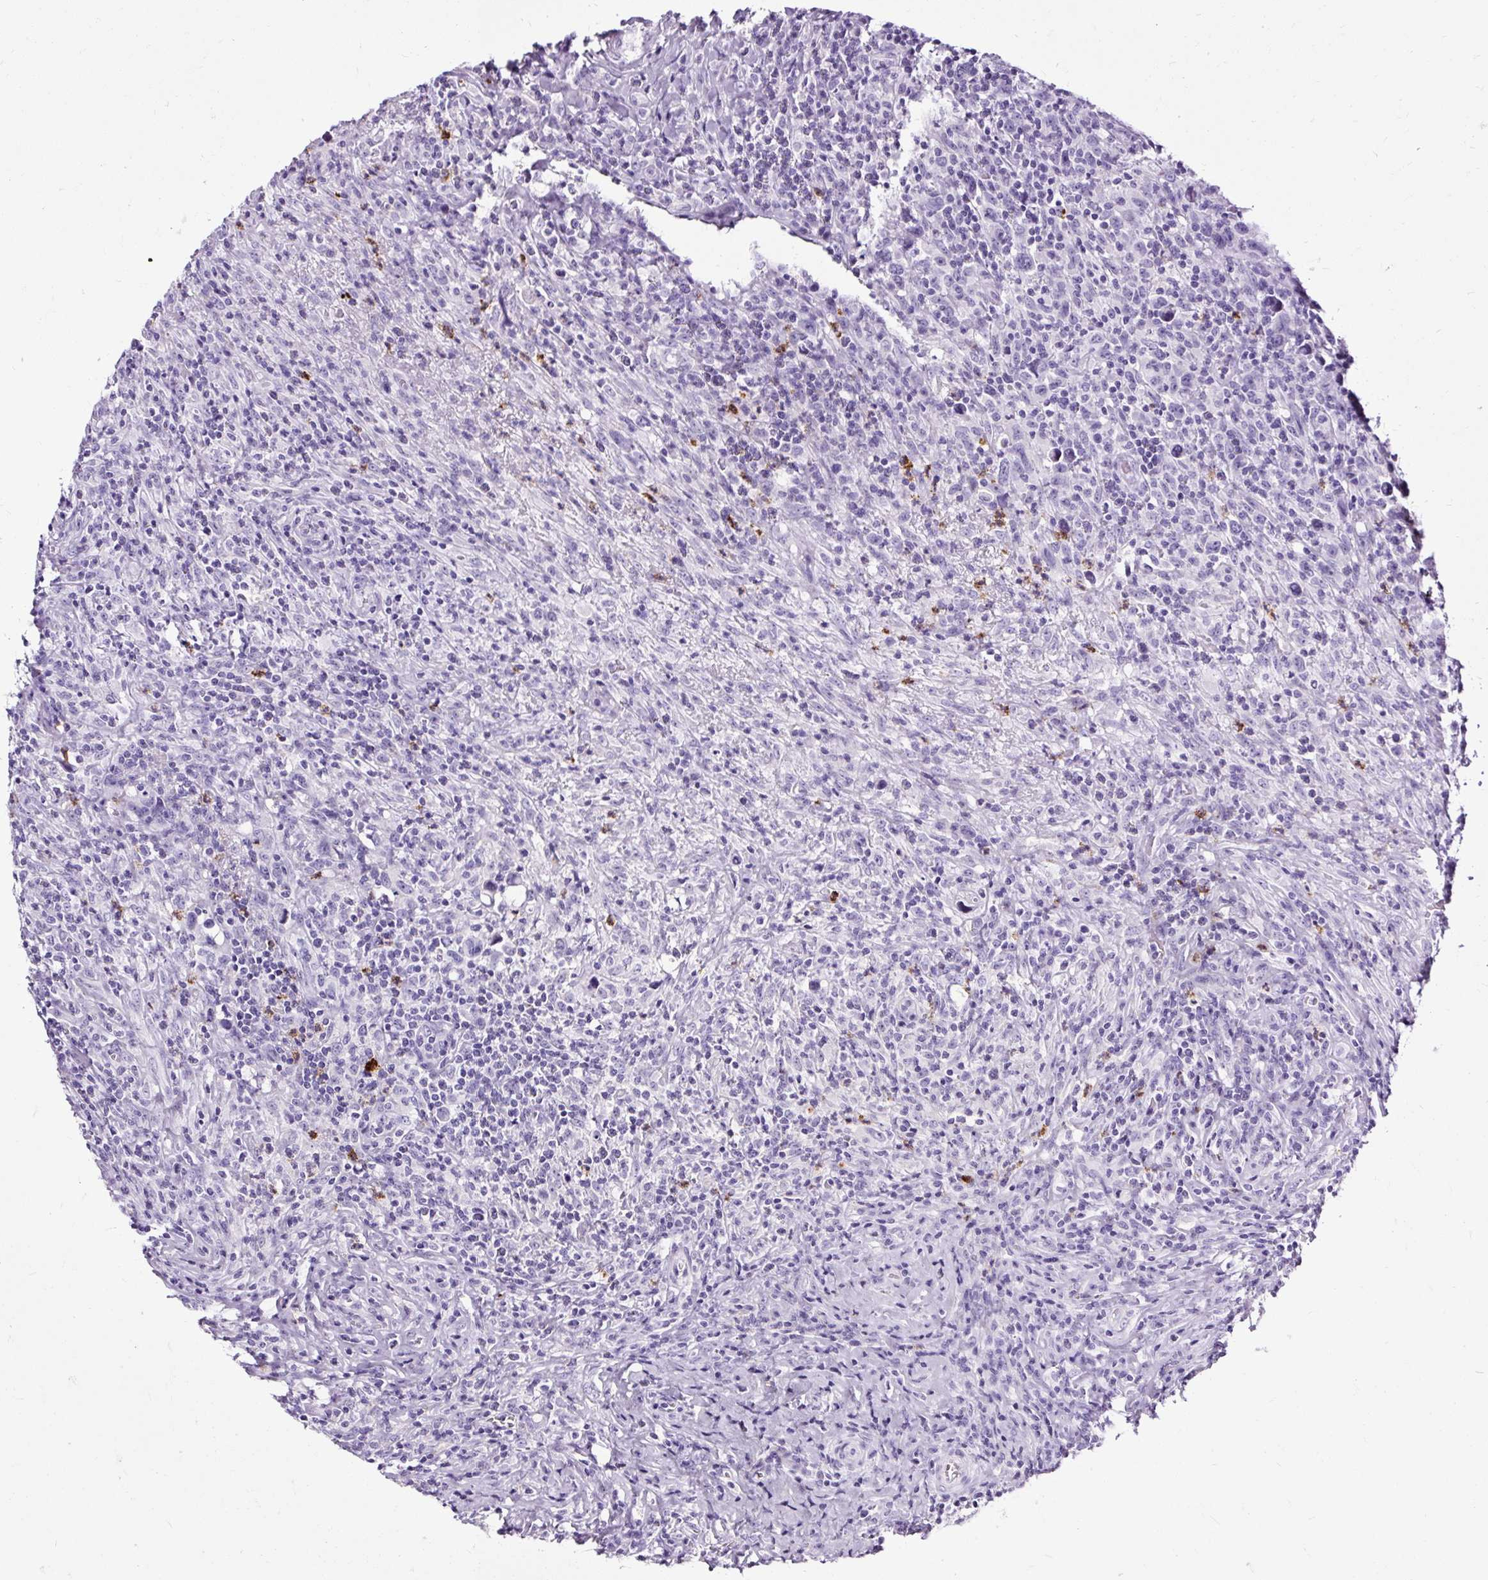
{"staining": {"intensity": "negative", "quantity": "none", "location": "none"}, "tissue": "lymphoma", "cell_type": "Tumor cells", "image_type": "cancer", "snomed": [{"axis": "morphology", "description": "Hodgkin's disease, NOS"}, {"axis": "topography", "description": "Lymph node"}], "caption": "Immunohistochemistry photomicrograph of human lymphoma stained for a protein (brown), which shows no staining in tumor cells. Nuclei are stained in blue.", "gene": "SLC7A8", "patient": {"sex": "female", "age": 18}}